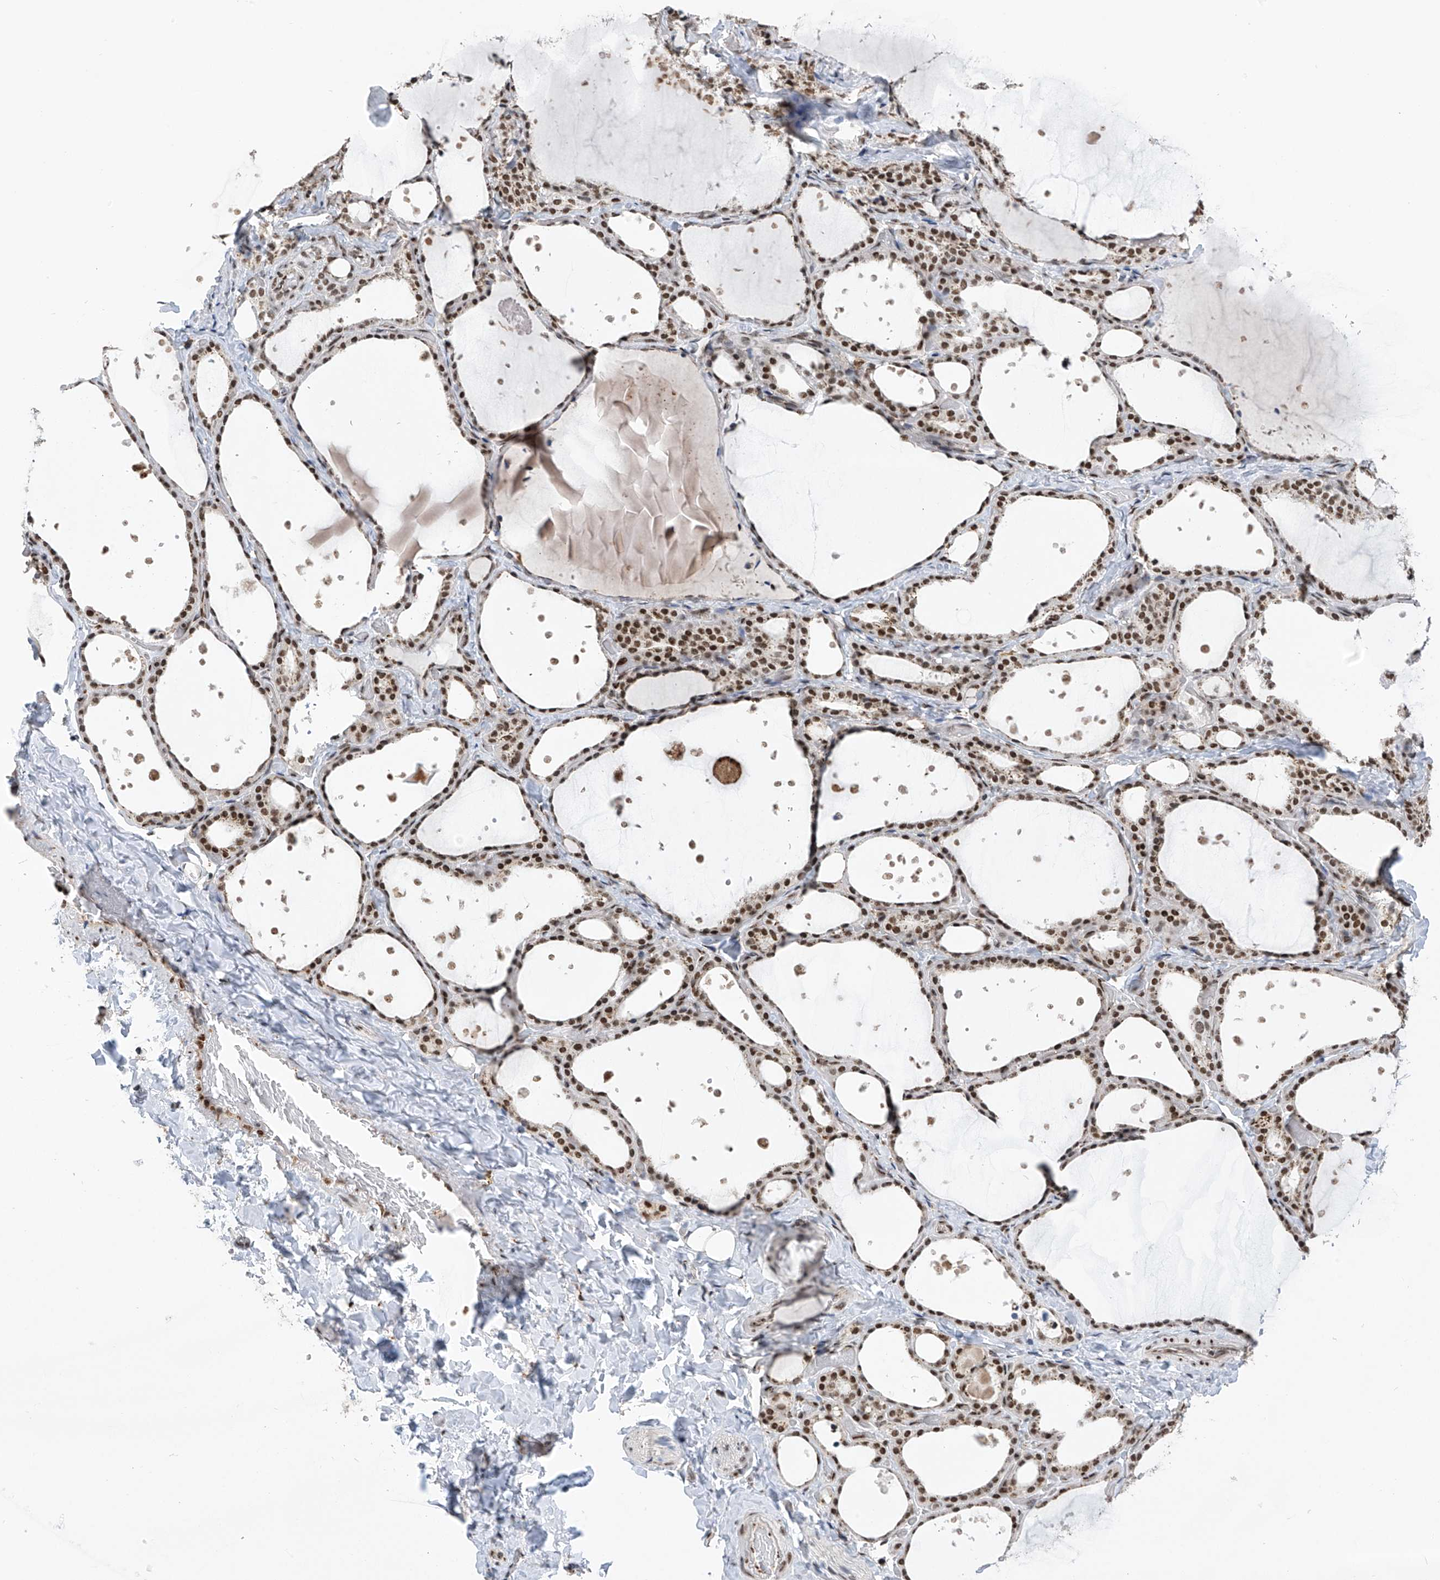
{"staining": {"intensity": "moderate", "quantity": ">75%", "location": "nuclear"}, "tissue": "thyroid gland", "cell_type": "Glandular cells", "image_type": "normal", "snomed": [{"axis": "morphology", "description": "Normal tissue, NOS"}, {"axis": "topography", "description": "Thyroid gland"}], "caption": "Immunohistochemical staining of normal human thyroid gland exhibits >75% levels of moderate nuclear protein expression in approximately >75% of glandular cells.", "gene": "APLF", "patient": {"sex": "female", "age": 44}}